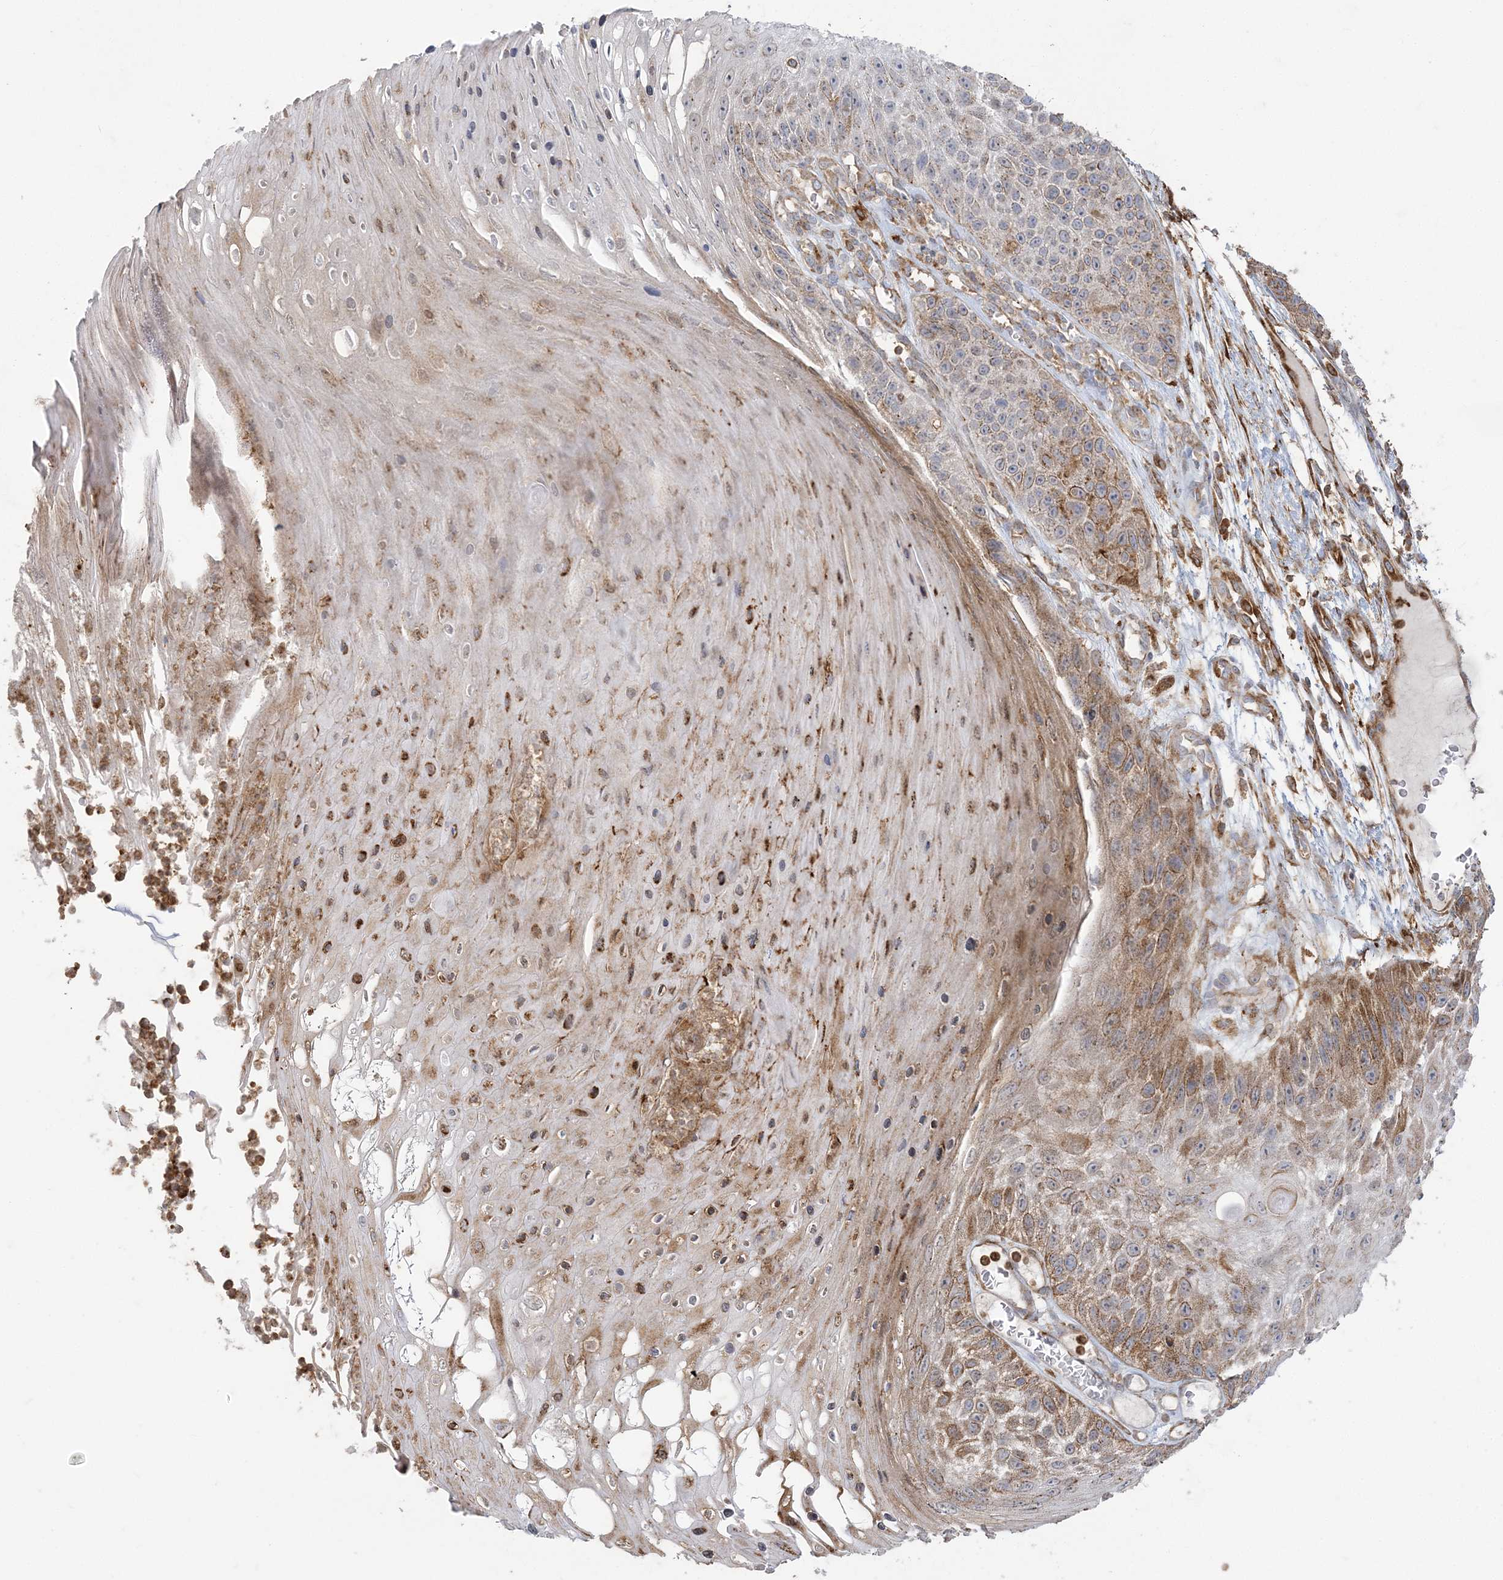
{"staining": {"intensity": "moderate", "quantity": "25%-75%", "location": "cytoplasmic/membranous"}, "tissue": "skin cancer", "cell_type": "Tumor cells", "image_type": "cancer", "snomed": [{"axis": "morphology", "description": "Squamous cell carcinoma, NOS"}, {"axis": "topography", "description": "Skin"}], "caption": "IHC of skin cancer displays medium levels of moderate cytoplasmic/membranous expression in approximately 25%-75% of tumor cells.", "gene": "DERL3", "patient": {"sex": "female", "age": 88}}